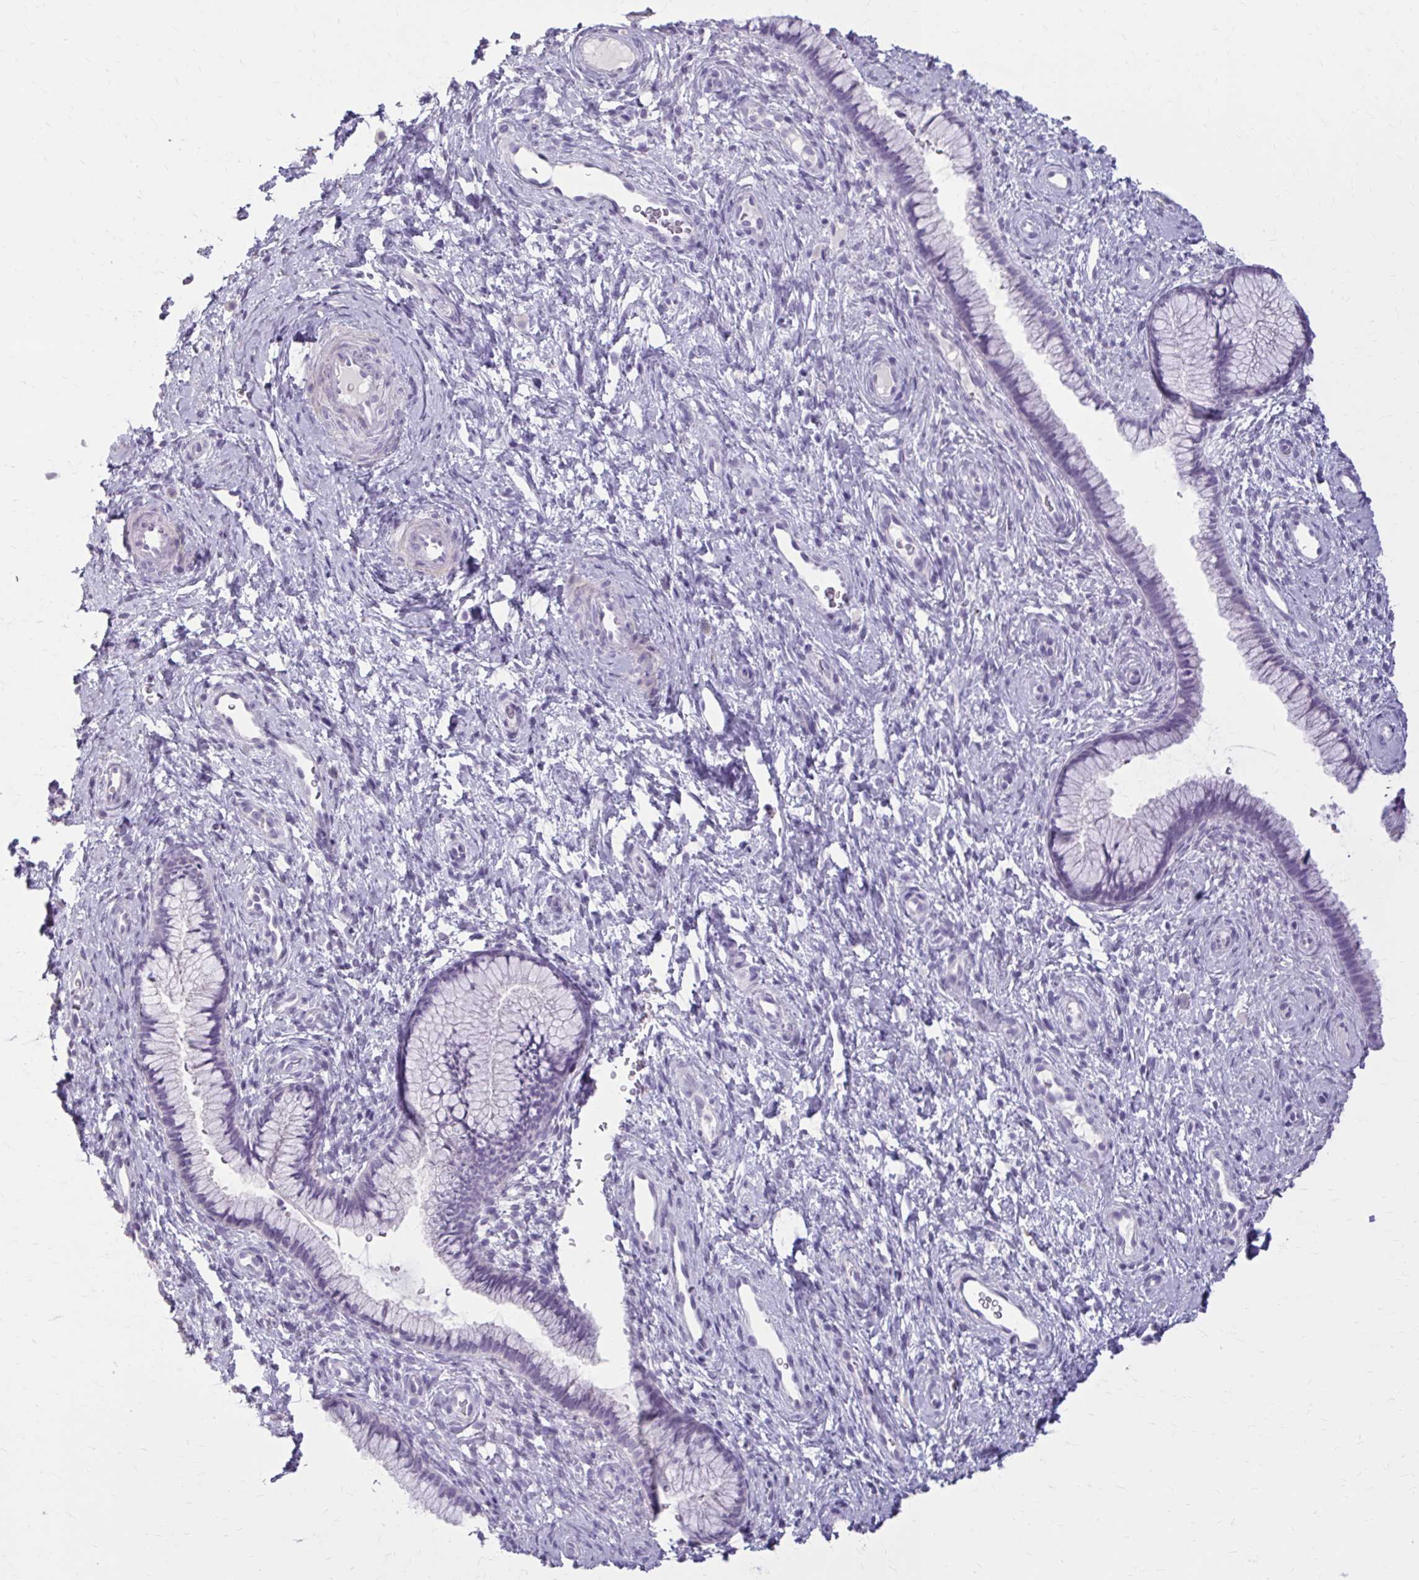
{"staining": {"intensity": "negative", "quantity": "none", "location": "none"}, "tissue": "cervix", "cell_type": "Glandular cells", "image_type": "normal", "snomed": [{"axis": "morphology", "description": "Normal tissue, NOS"}, {"axis": "topography", "description": "Cervix"}], "caption": "This photomicrograph is of unremarkable cervix stained with immunohistochemistry (IHC) to label a protein in brown with the nuclei are counter-stained blue. There is no expression in glandular cells.", "gene": "OR4B1", "patient": {"sex": "female", "age": 34}}